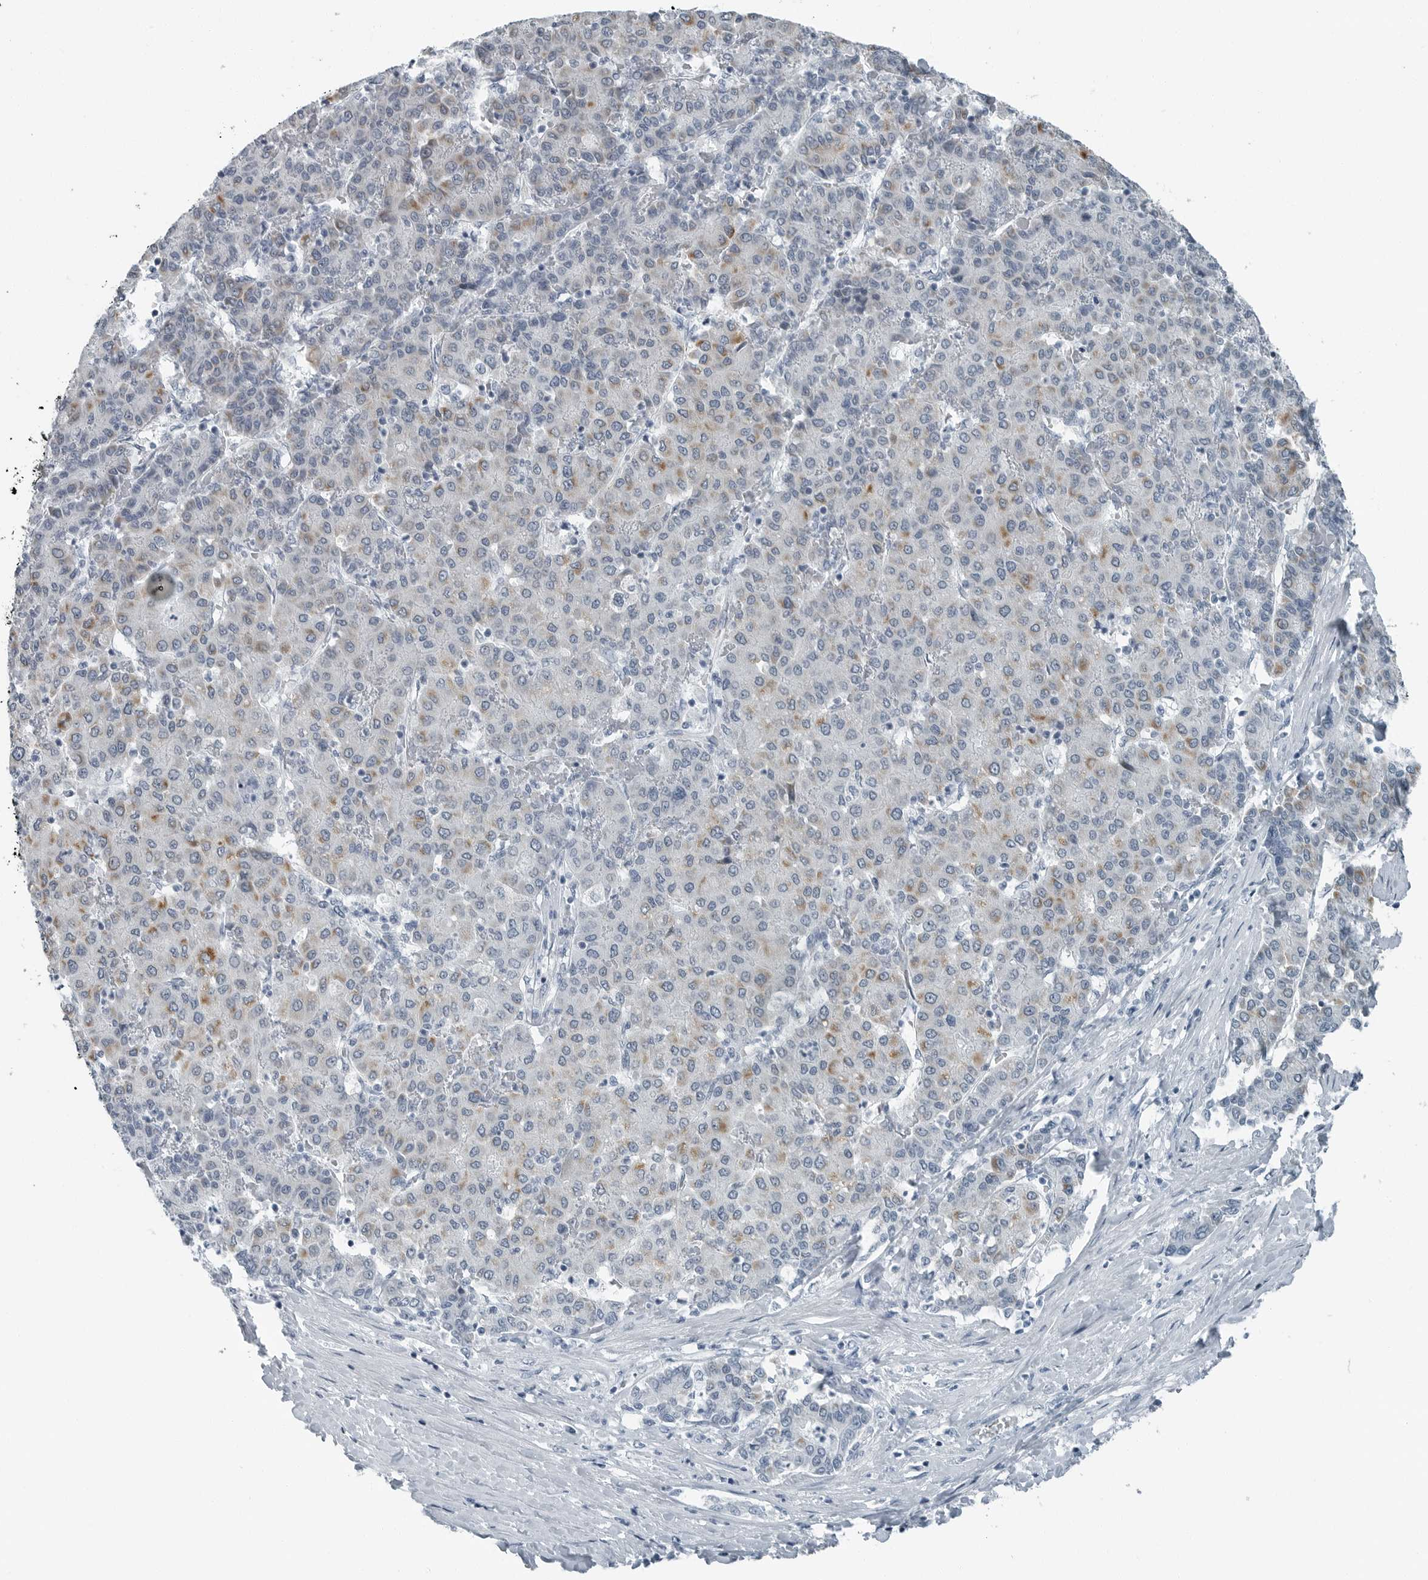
{"staining": {"intensity": "moderate", "quantity": "<25%", "location": "cytoplasmic/membranous"}, "tissue": "liver cancer", "cell_type": "Tumor cells", "image_type": "cancer", "snomed": [{"axis": "morphology", "description": "Carcinoma, Hepatocellular, NOS"}, {"axis": "topography", "description": "Liver"}], "caption": "An IHC photomicrograph of tumor tissue is shown. Protein staining in brown labels moderate cytoplasmic/membranous positivity in hepatocellular carcinoma (liver) within tumor cells.", "gene": "ZPBP2", "patient": {"sex": "male", "age": 65}}